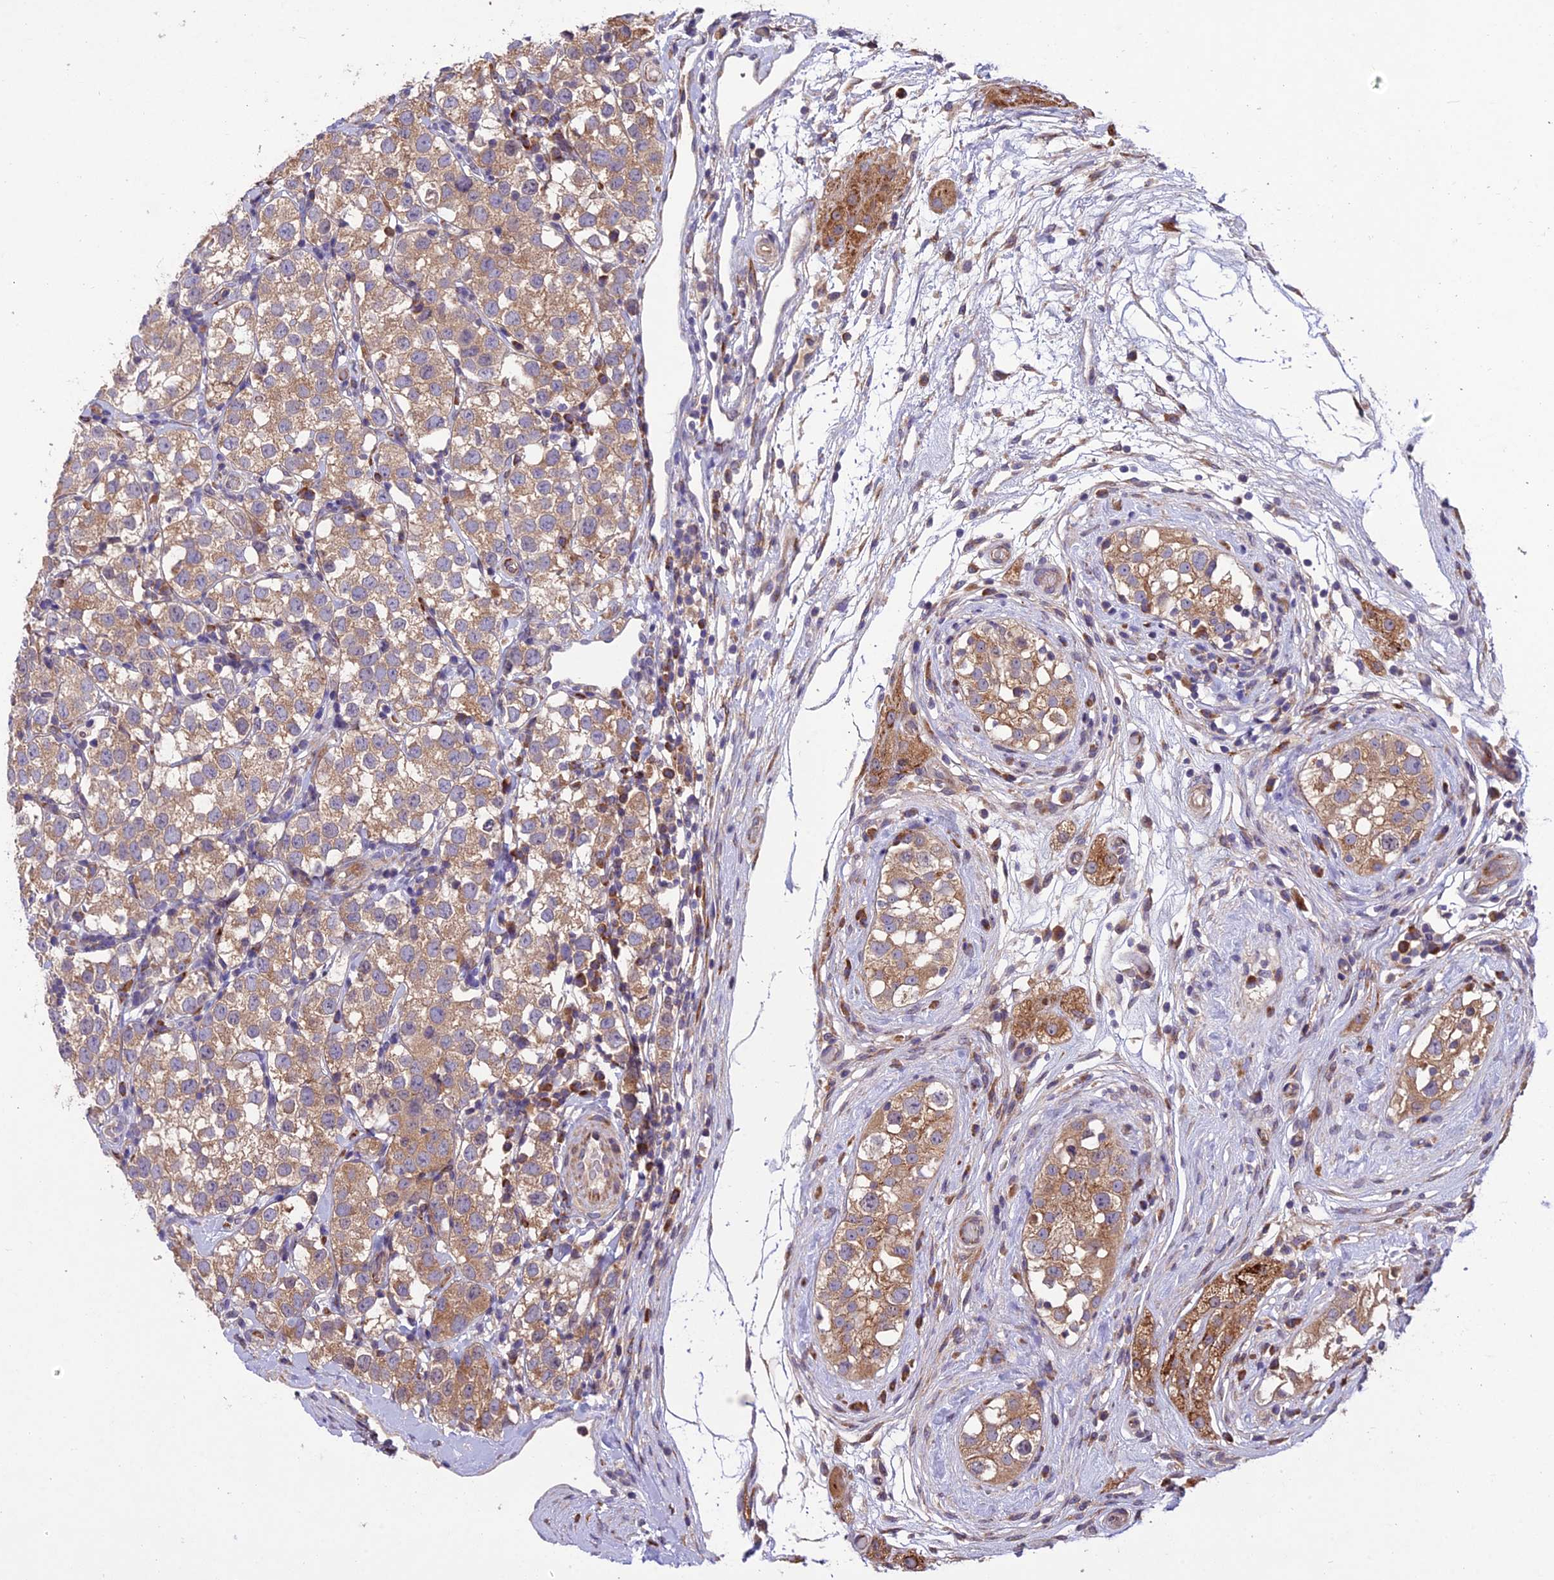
{"staining": {"intensity": "moderate", "quantity": ">75%", "location": "cytoplasmic/membranous"}, "tissue": "testis cancer", "cell_type": "Tumor cells", "image_type": "cancer", "snomed": [{"axis": "morphology", "description": "Seminoma, NOS"}, {"axis": "topography", "description": "Testis"}], "caption": "Testis cancer was stained to show a protein in brown. There is medium levels of moderate cytoplasmic/membranous staining in about >75% of tumor cells. The staining was performed using DAB to visualize the protein expression in brown, while the nuclei were stained in blue with hematoxylin (Magnification: 20x).", "gene": "CENPL", "patient": {"sex": "male", "age": 34}}